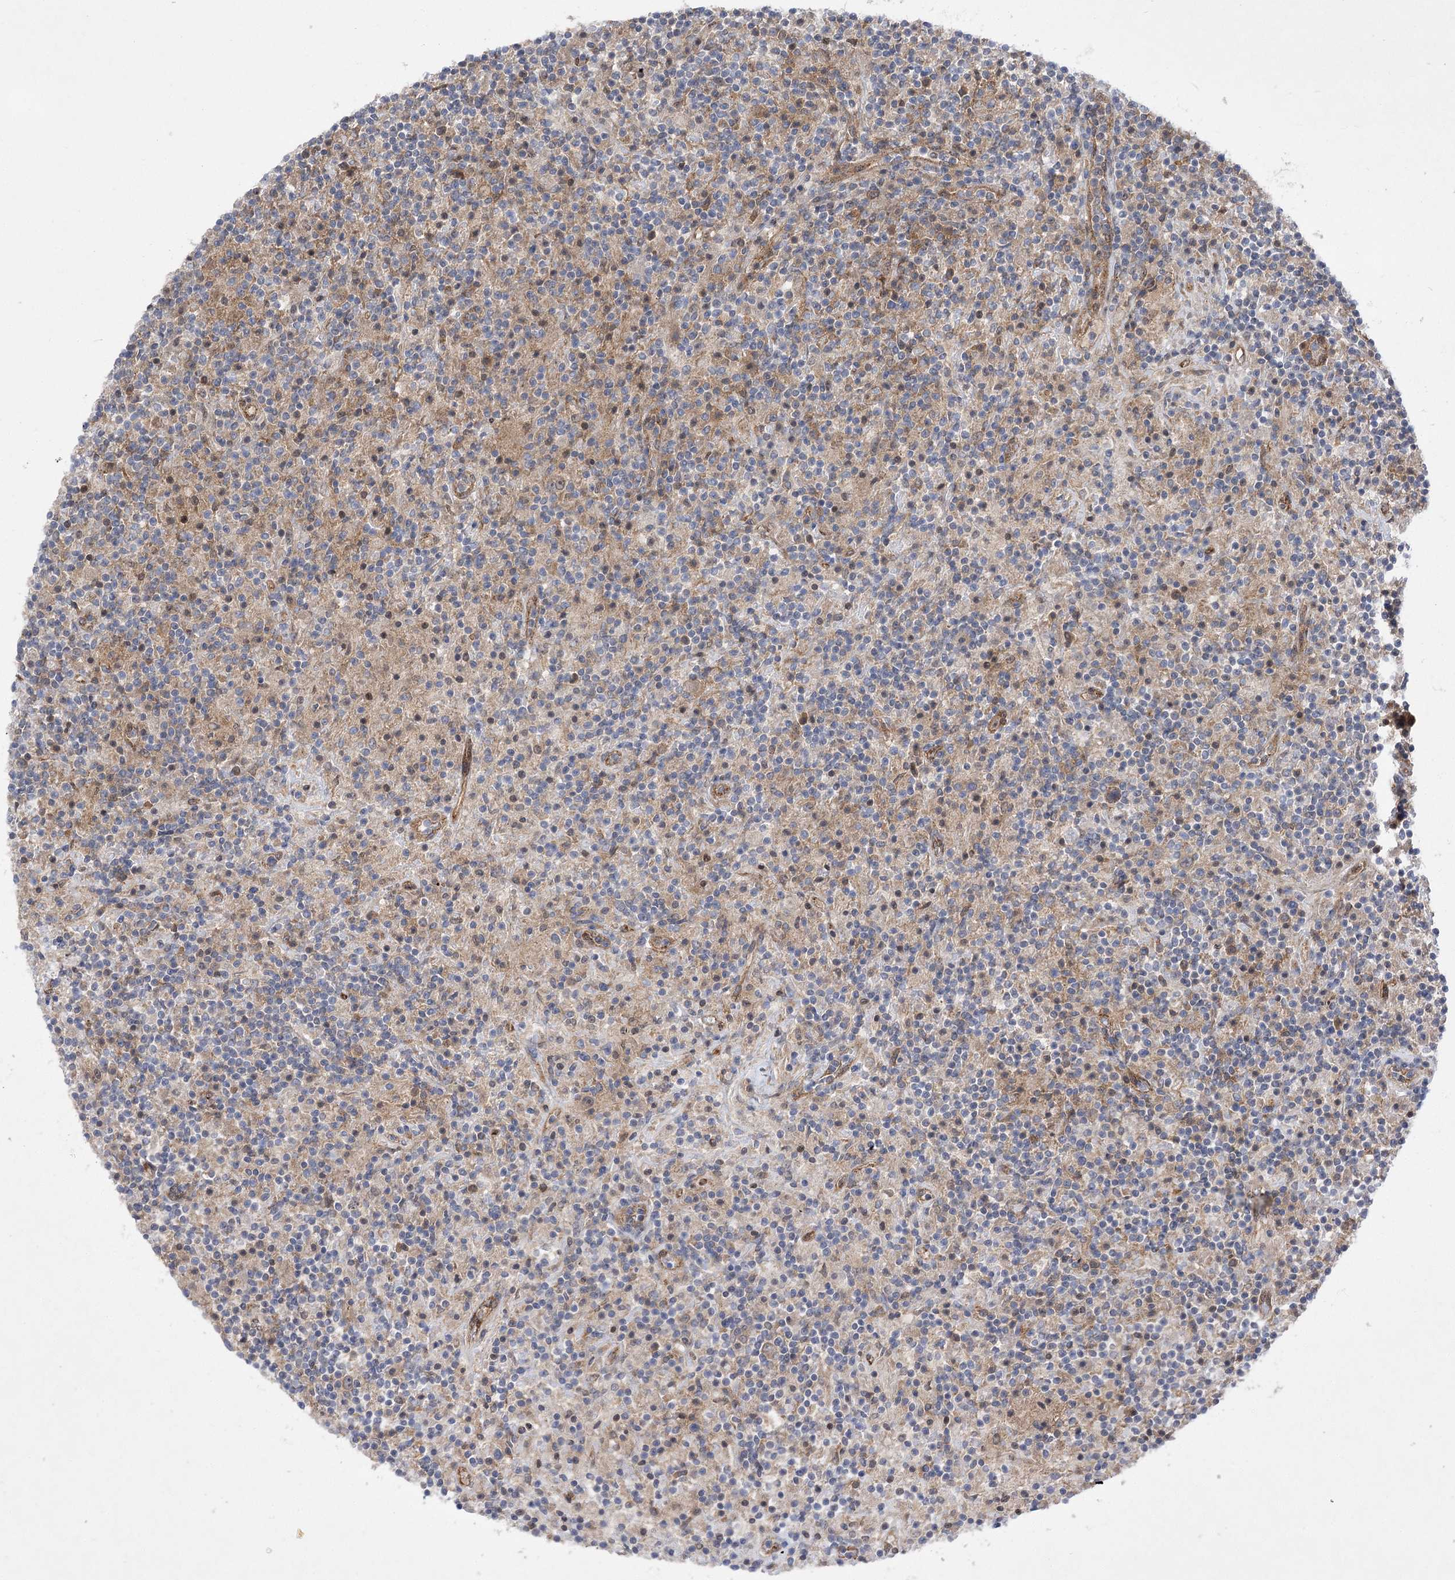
{"staining": {"intensity": "weak", "quantity": ">75%", "location": "cytoplasmic/membranous"}, "tissue": "lymphoma", "cell_type": "Tumor cells", "image_type": "cancer", "snomed": [{"axis": "morphology", "description": "Hodgkin's disease, NOS"}, {"axis": "topography", "description": "Lymph node"}], "caption": "Protein expression analysis of Hodgkin's disease reveals weak cytoplasmic/membranous expression in approximately >75% of tumor cells. (Brightfield microscopy of DAB IHC at high magnification).", "gene": "ARHGAP31", "patient": {"sex": "male", "age": 70}}